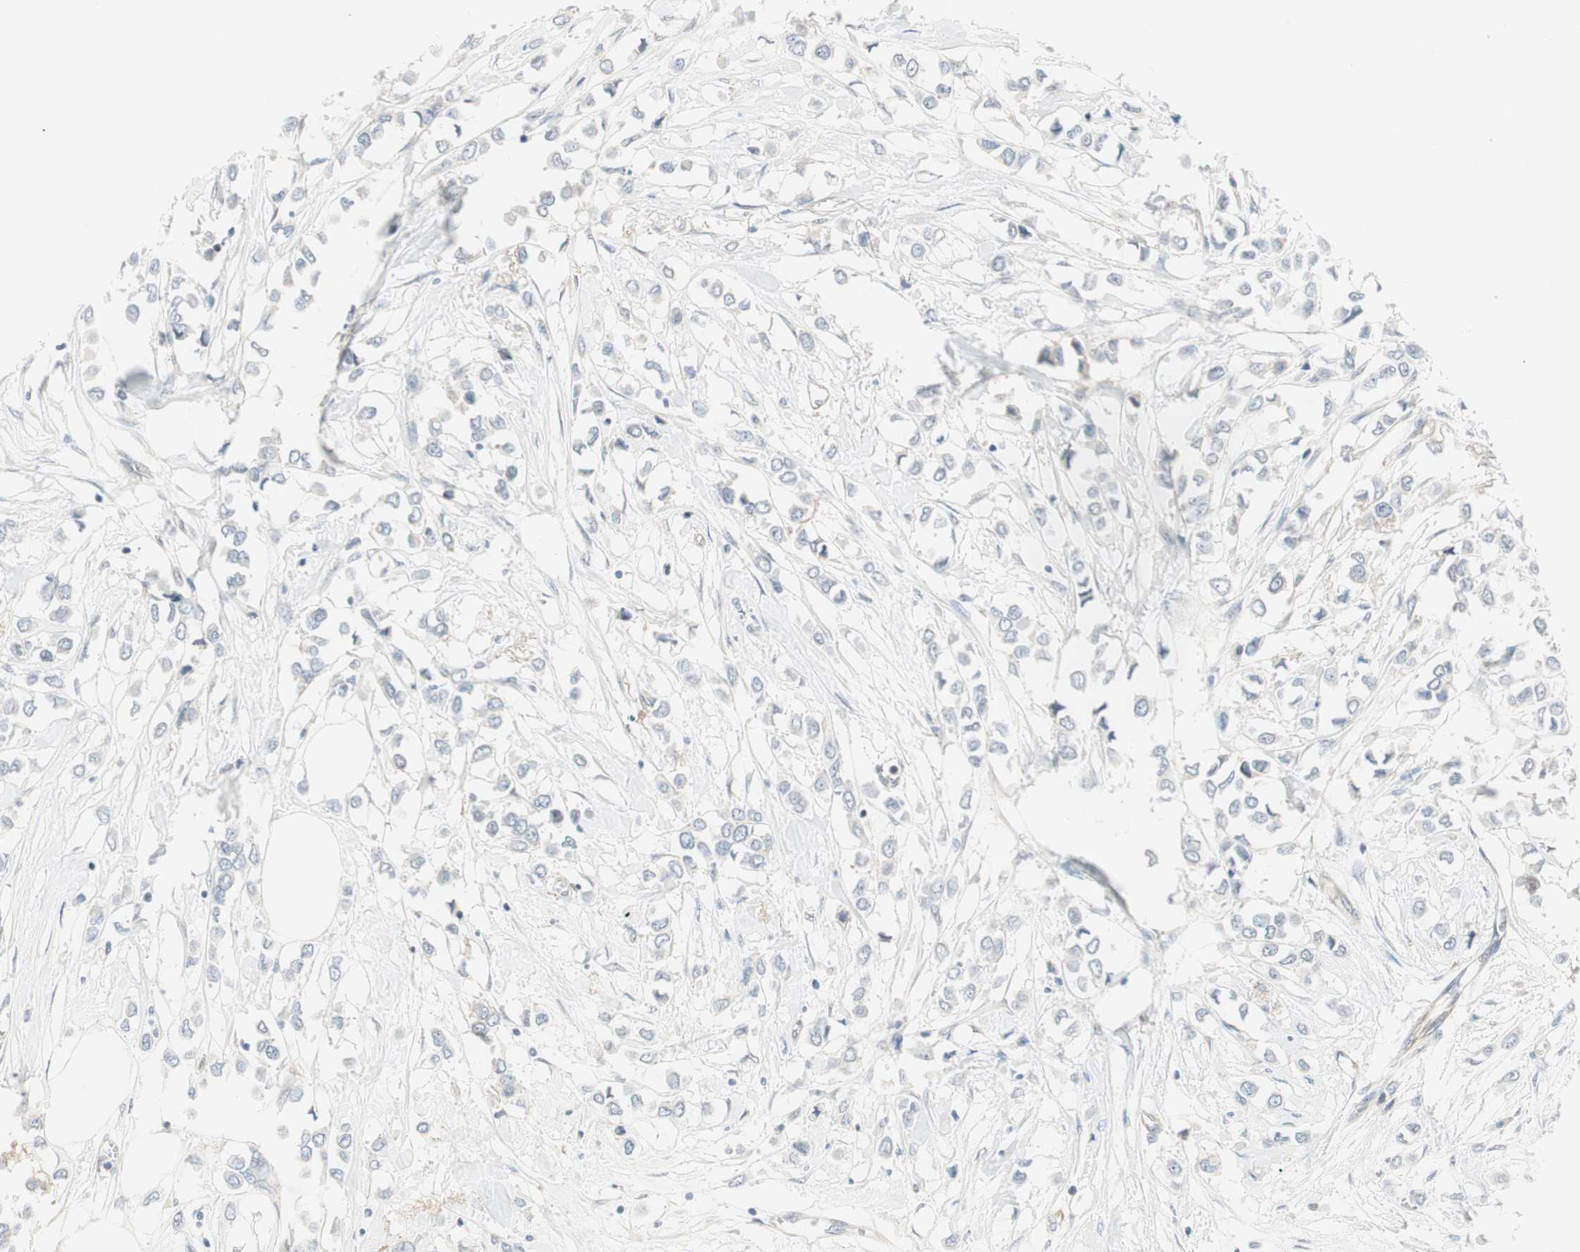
{"staining": {"intensity": "negative", "quantity": "none", "location": "none"}, "tissue": "breast cancer", "cell_type": "Tumor cells", "image_type": "cancer", "snomed": [{"axis": "morphology", "description": "Lobular carcinoma"}, {"axis": "topography", "description": "Breast"}], "caption": "Immunohistochemical staining of human lobular carcinoma (breast) shows no significant staining in tumor cells.", "gene": "ITGB4", "patient": {"sex": "female", "age": 51}}